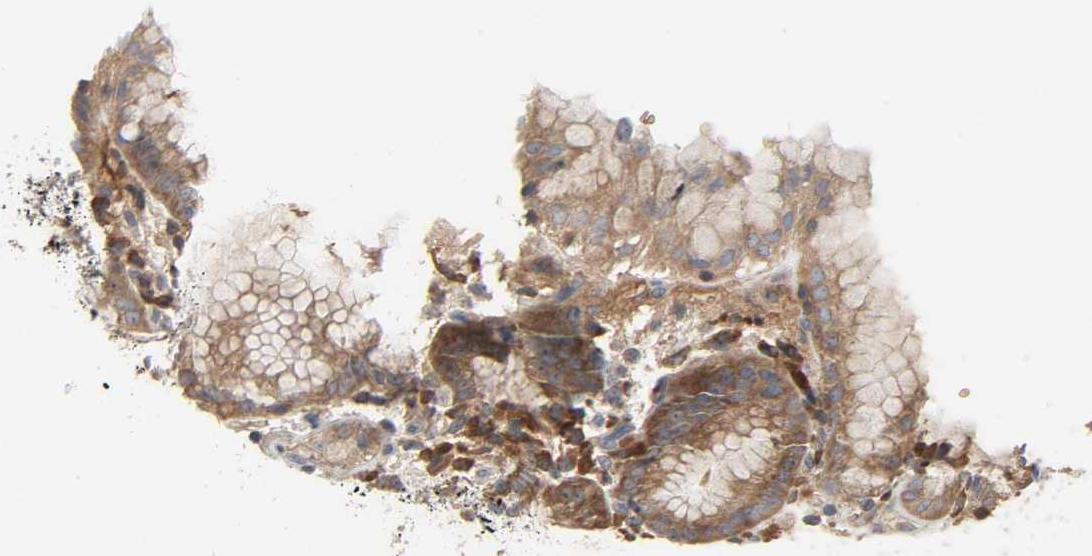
{"staining": {"intensity": "moderate", "quantity": ">75%", "location": "cytoplasmic/membranous"}, "tissue": "stomach", "cell_type": "Glandular cells", "image_type": "normal", "snomed": [{"axis": "morphology", "description": "Normal tissue, NOS"}, {"axis": "topography", "description": "Stomach"}, {"axis": "topography", "description": "Stomach, lower"}], "caption": "Protein analysis of unremarkable stomach exhibits moderate cytoplasmic/membranous positivity in approximately >75% of glandular cells. Nuclei are stained in blue.", "gene": "PLEKHA2", "patient": {"sex": "female", "age": 75}}